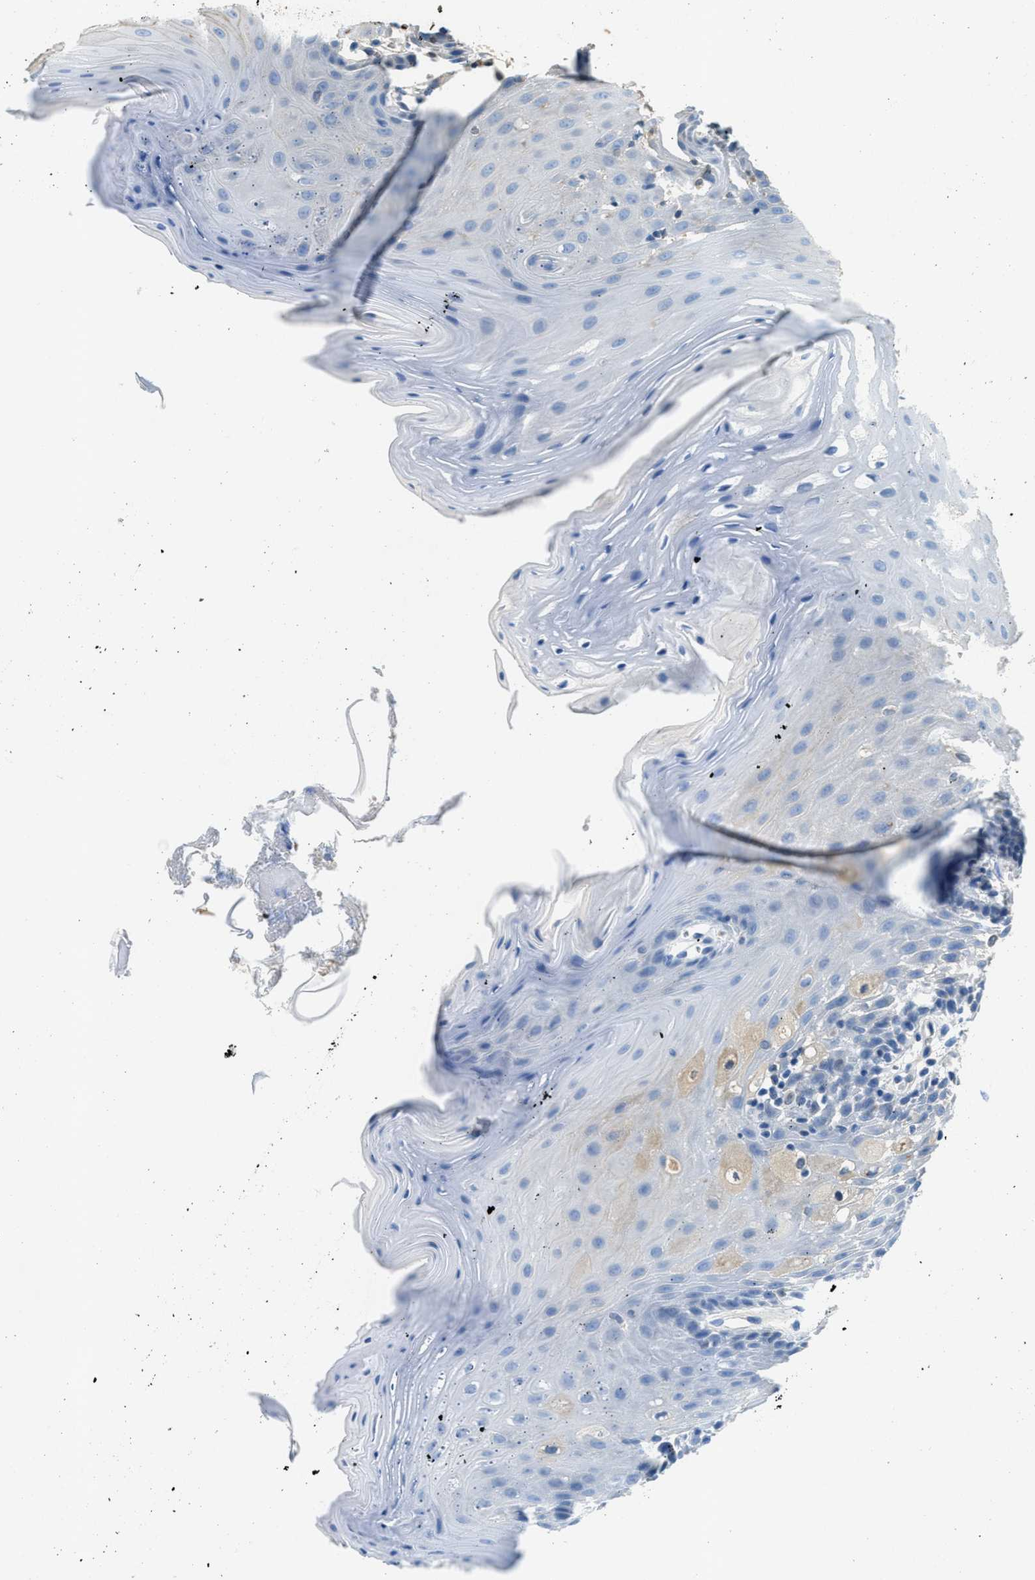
{"staining": {"intensity": "negative", "quantity": "none", "location": "none"}, "tissue": "oral mucosa", "cell_type": "Squamous epithelial cells", "image_type": "normal", "snomed": [{"axis": "morphology", "description": "Normal tissue, NOS"}, {"axis": "morphology", "description": "Squamous cell carcinoma, NOS"}, {"axis": "topography", "description": "Oral tissue"}, {"axis": "topography", "description": "Head-Neck"}], "caption": "IHC image of benign oral mucosa stained for a protein (brown), which demonstrates no staining in squamous epithelial cells.", "gene": "MPDU1", "patient": {"sex": "male", "age": 71}}